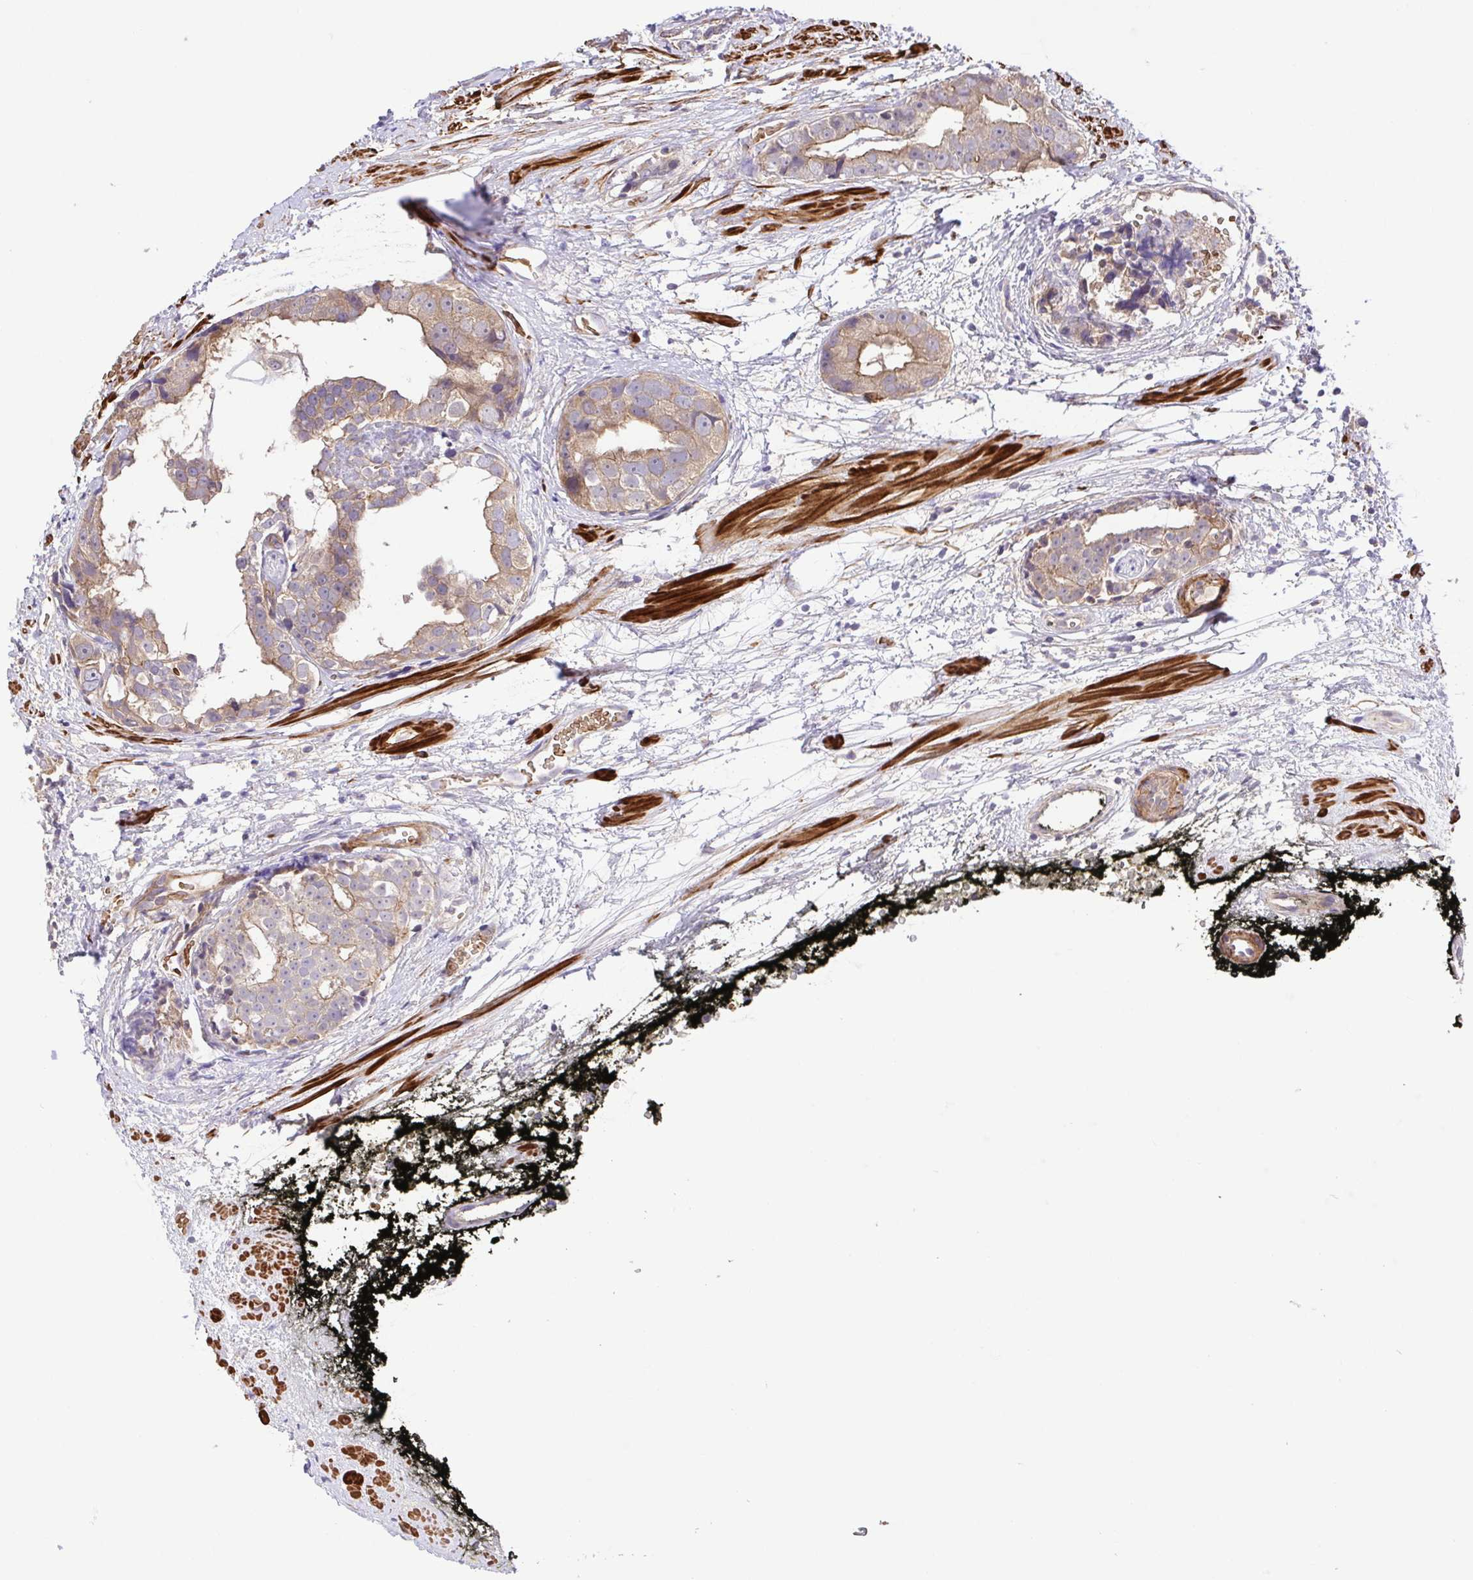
{"staining": {"intensity": "weak", "quantity": "25%-75%", "location": "cytoplasmic/membranous"}, "tissue": "prostate cancer", "cell_type": "Tumor cells", "image_type": "cancer", "snomed": [{"axis": "morphology", "description": "Adenocarcinoma, High grade"}, {"axis": "topography", "description": "Prostate"}], "caption": "Protein expression by immunohistochemistry demonstrates weak cytoplasmic/membranous expression in approximately 25%-75% of tumor cells in prostate adenocarcinoma (high-grade).", "gene": "IDE", "patient": {"sex": "male", "age": 71}}